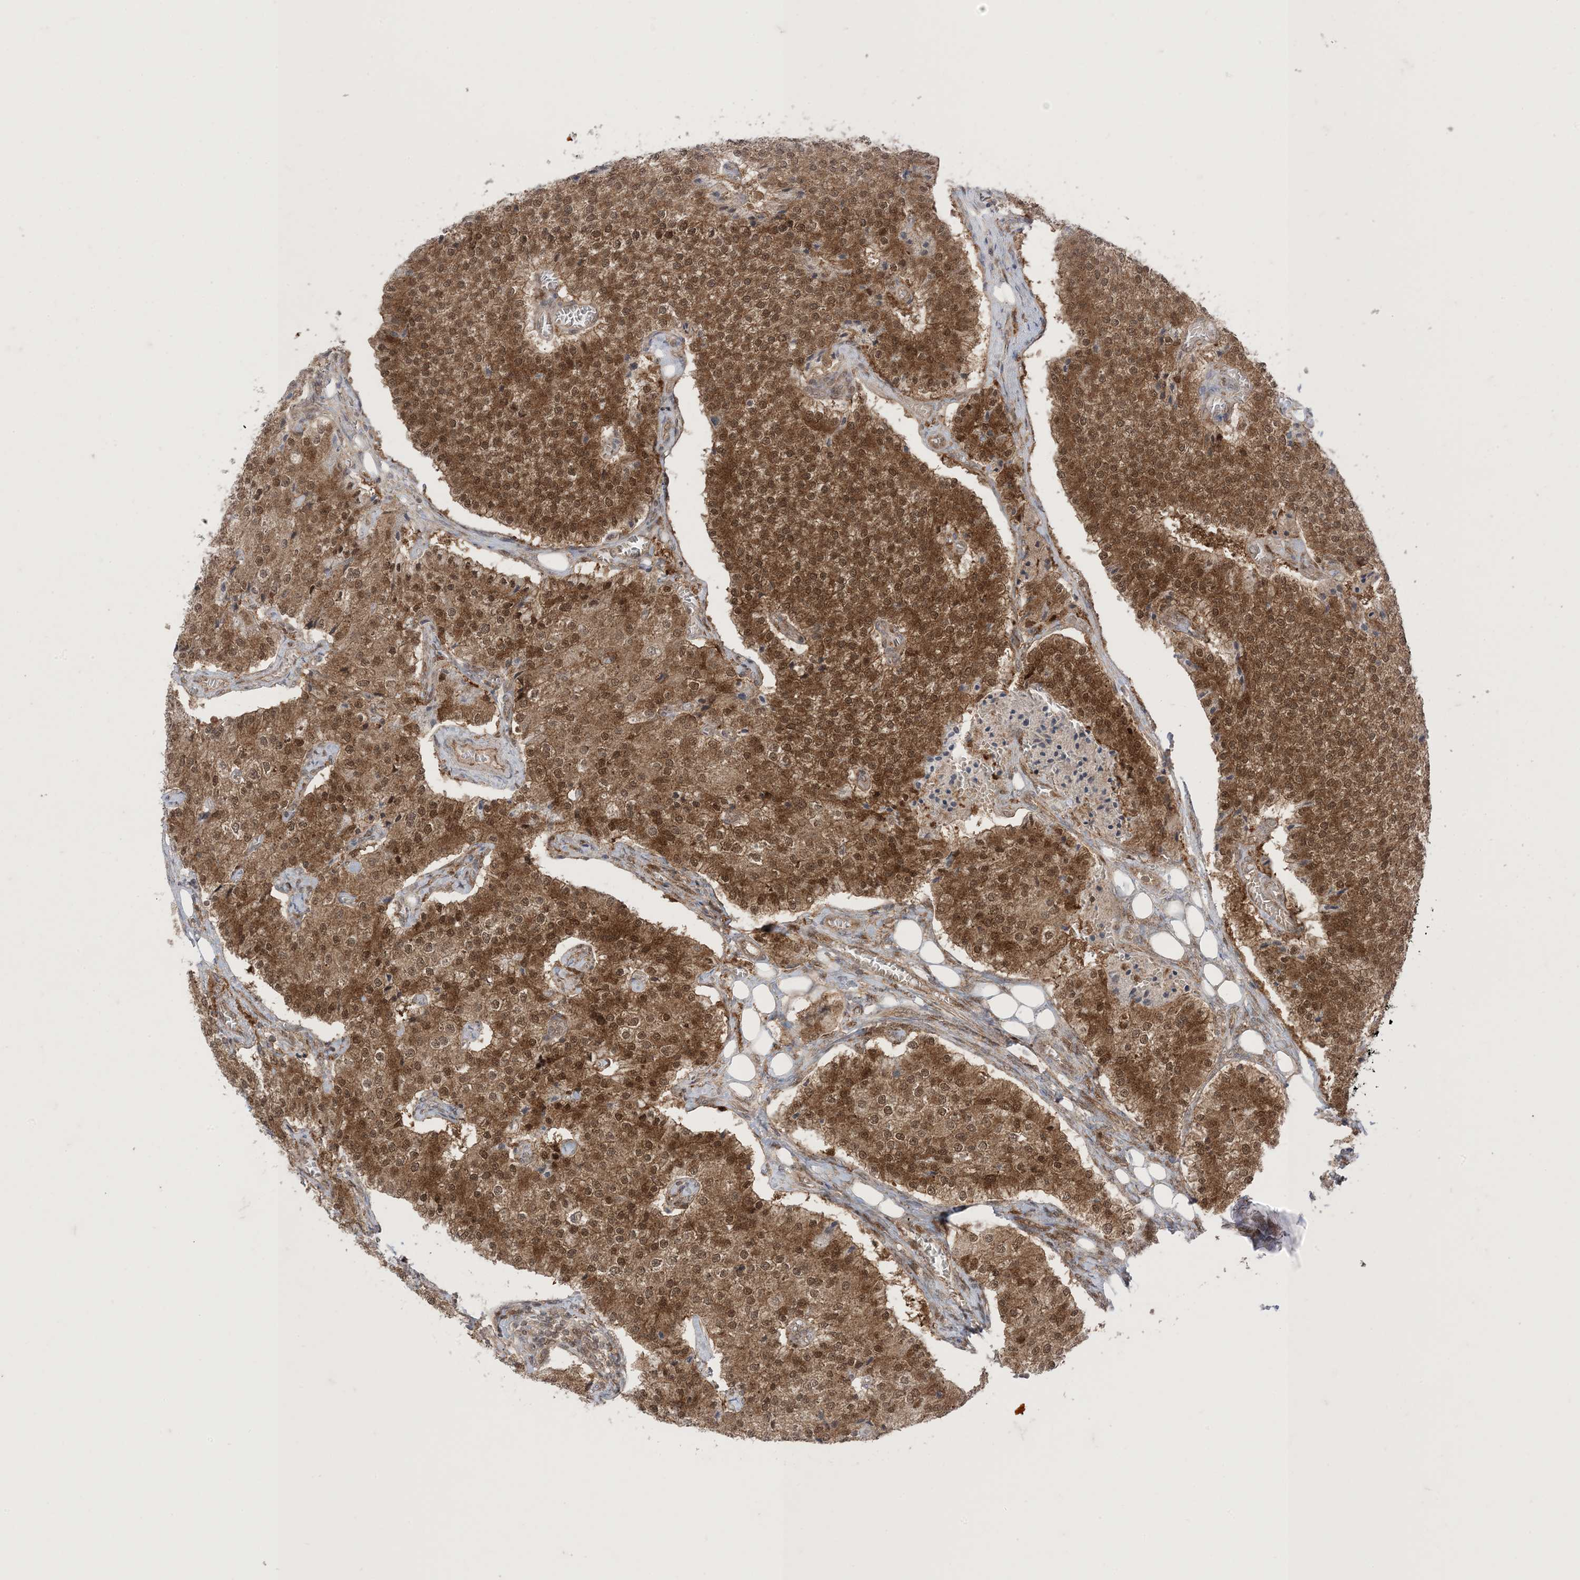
{"staining": {"intensity": "moderate", "quantity": ">75%", "location": "cytoplasmic/membranous,nuclear"}, "tissue": "carcinoid", "cell_type": "Tumor cells", "image_type": "cancer", "snomed": [{"axis": "morphology", "description": "Carcinoid, malignant, NOS"}, {"axis": "topography", "description": "Colon"}], "caption": "Immunohistochemical staining of human malignant carcinoid displays medium levels of moderate cytoplasmic/membranous and nuclear expression in approximately >75% of tumor cells.", "gene": "PTPA", "patient": {"sex": "female", "age": 52}}